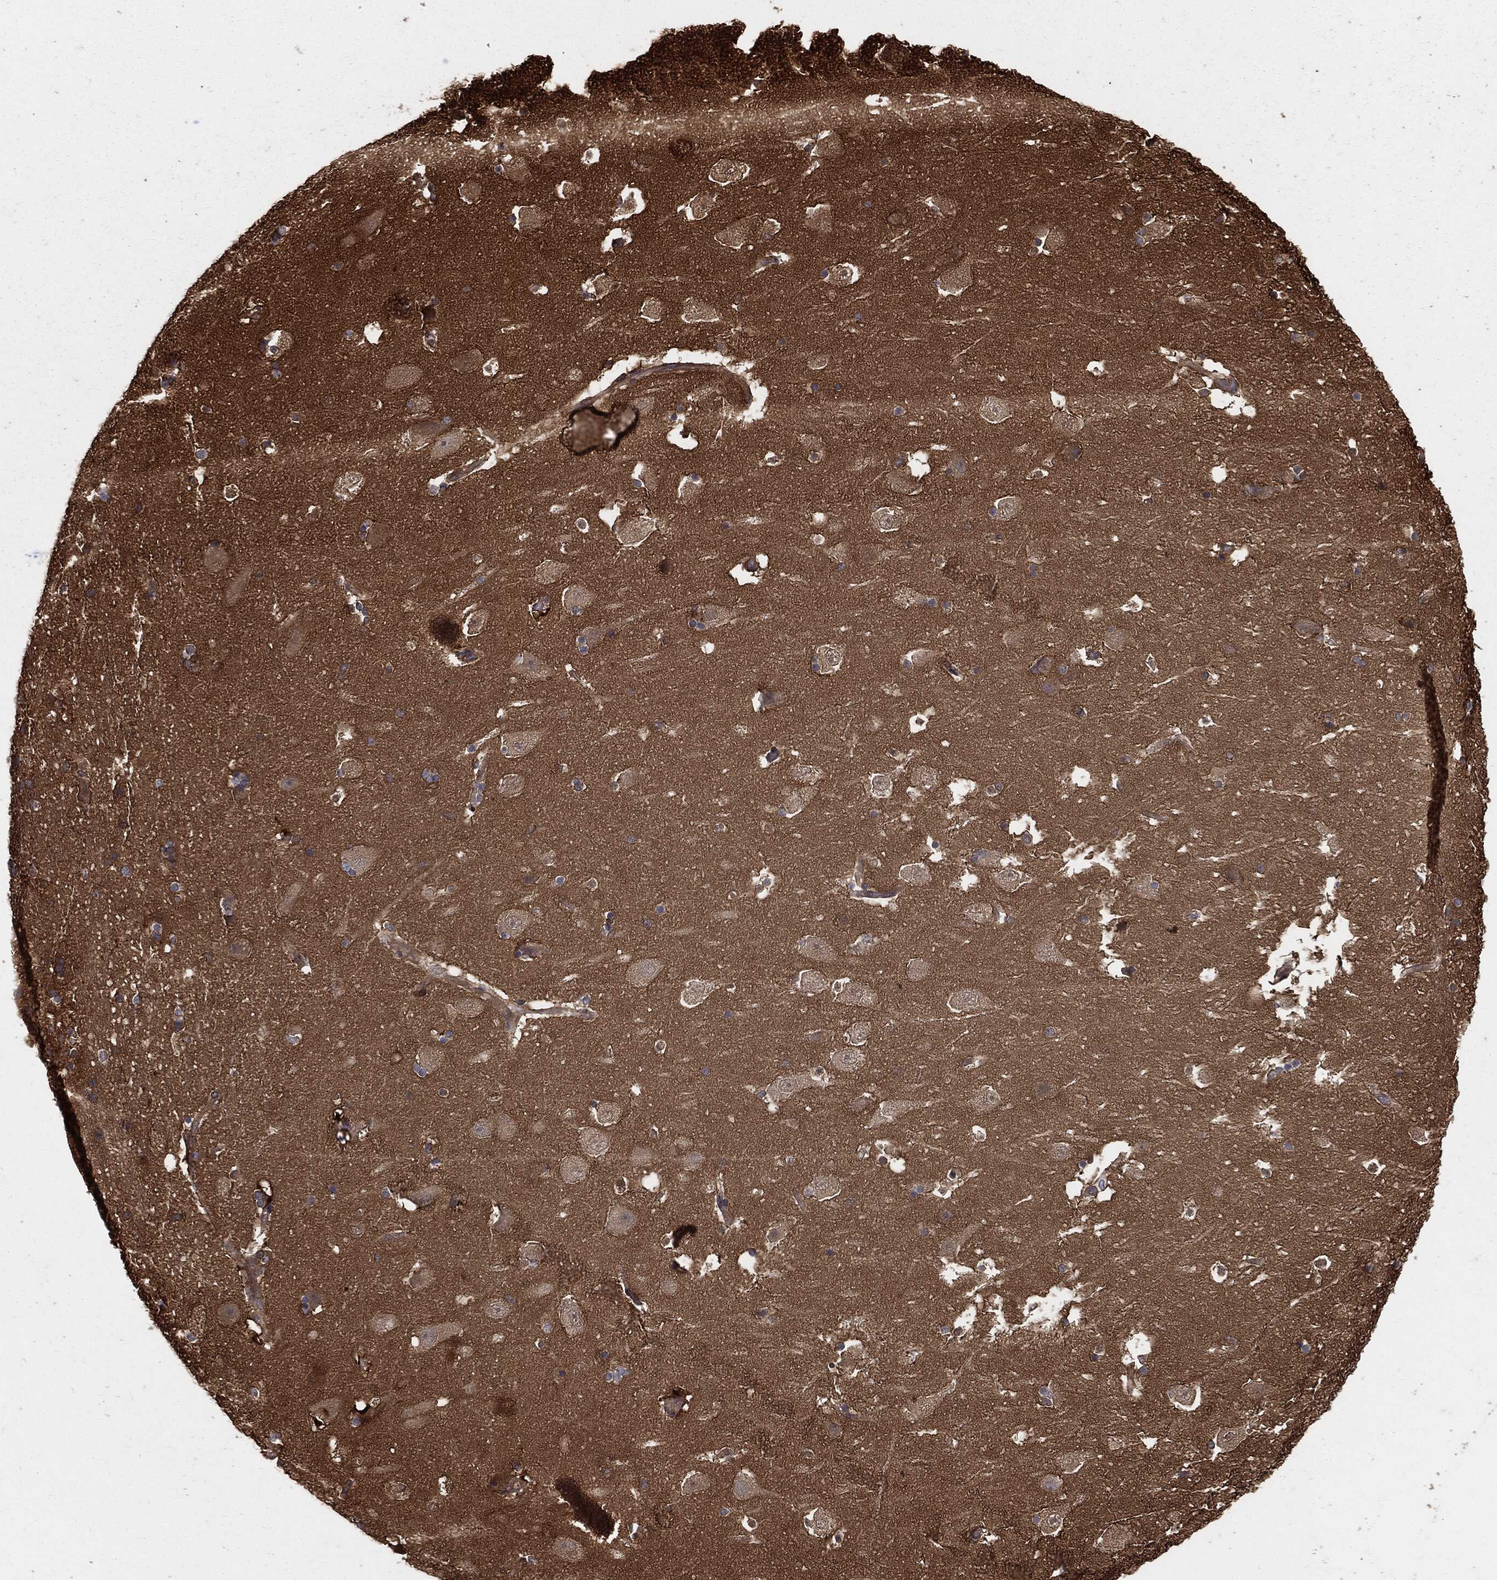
{"staining": {"intensity": "negative", "quantity": "none", "location": "none"}, "tissue": "hippocampus", "cell_type": "Glial cells", "image_type": "normal", "snomed": [{"axis": "morphology", "description": "Normal tissue, NOS"}, {"axis": "topography", "description": "Hippocampus"}], "caption": "Glial cells show no significant protein expression in unremarkable hippocampus. (DAB (3,3'-diaminobenzidine) immunohistochemistry (IHC) with hematoxylin counter stain).", "gene": "GNB5", "patient": {"sex": "male", "age": 51}}